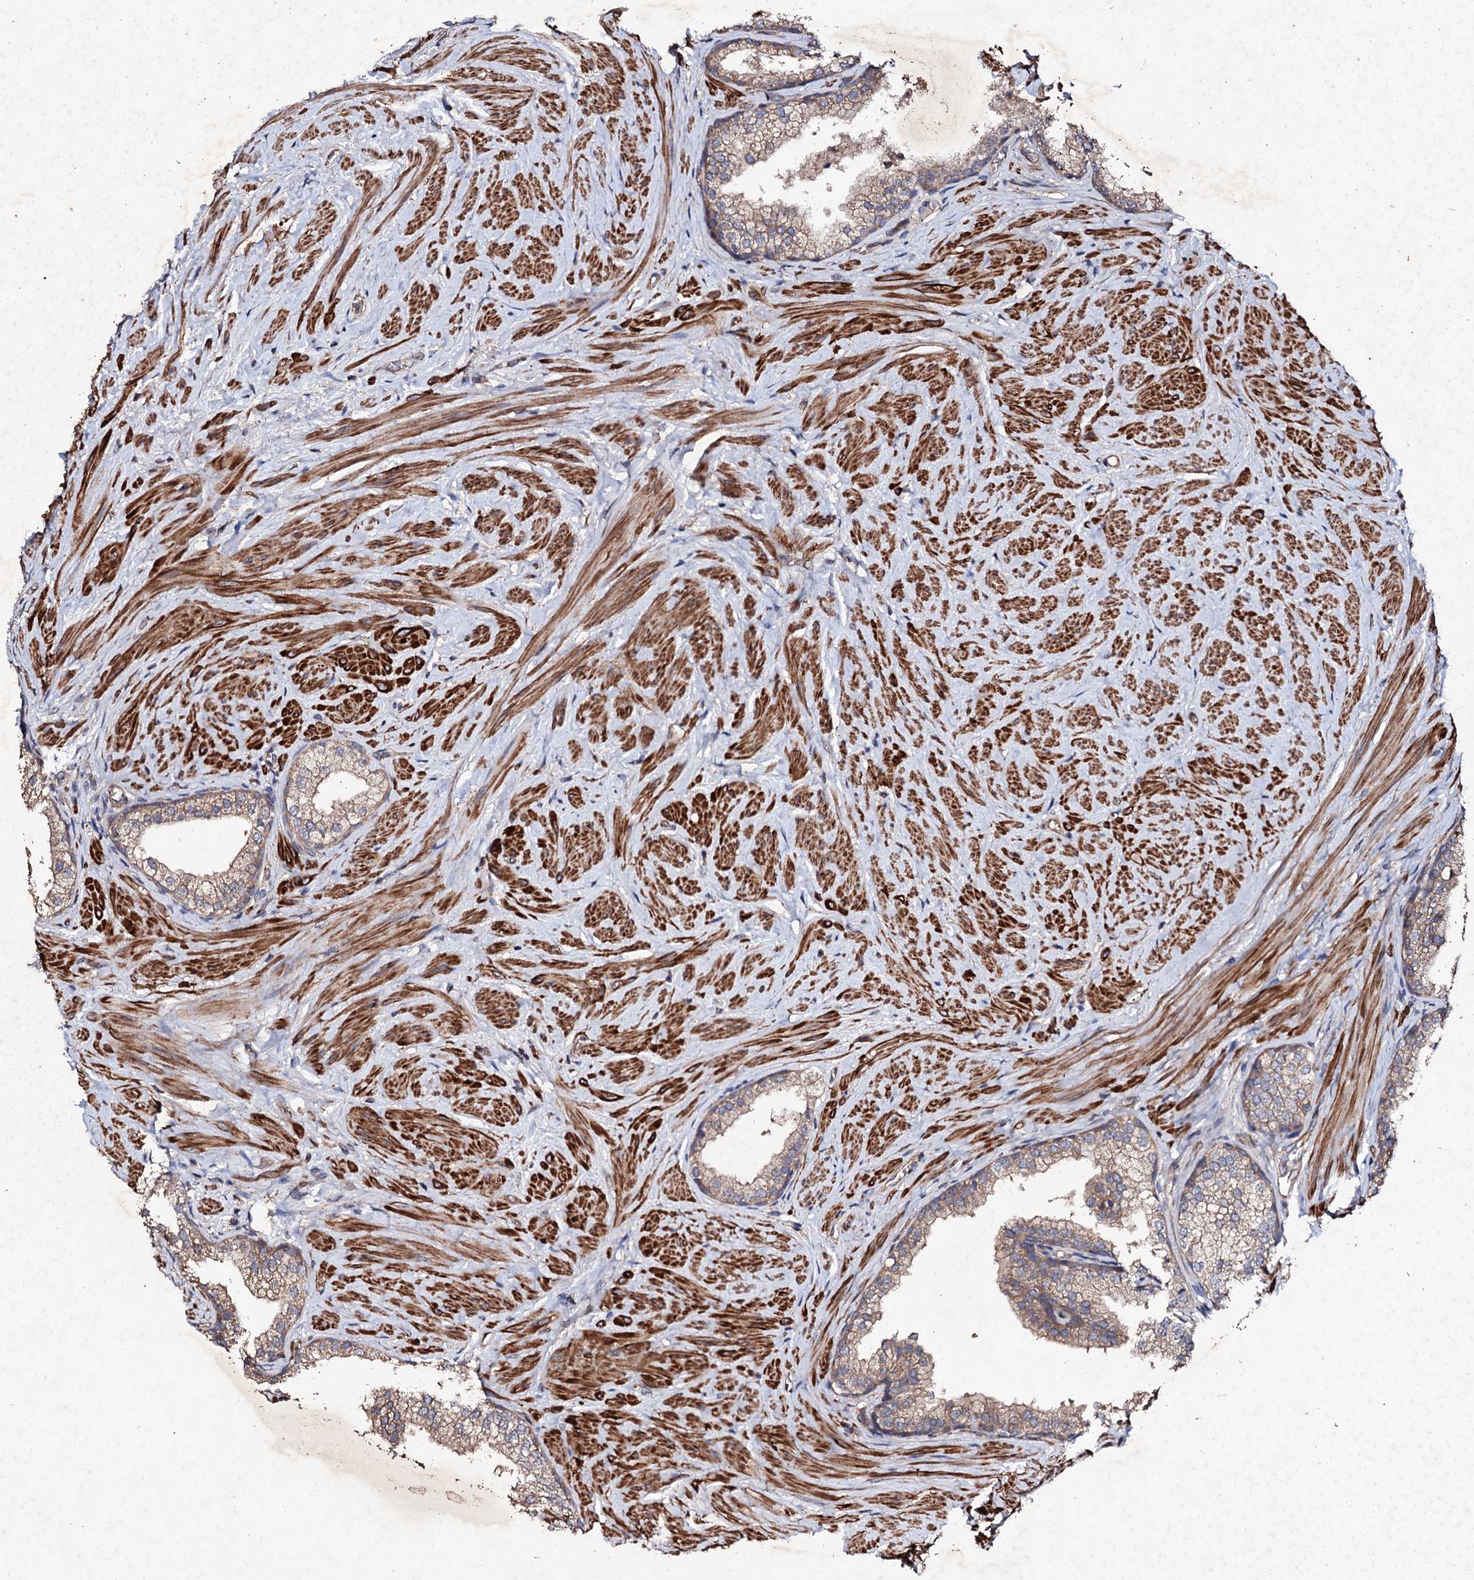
{"staining": {"intensity": "moderate", "quantity": ">75%", "location": "cytoplasmic/membranous"}, "tissue": "prostate", "cell_type": "Glandular cells", "image_type": "normal", "snomed": [{"axis": "morphology", "description": "Normal tissue, NOS"}, {"axis": "topography", "description": "Prostate"}], "caption": "Protein staining shows moderate cytoplasmic/membranous expression in approximately >75% of glandular cells in normal prostate.", "gene": "MOCOS", "patient": {"sex": "male", "age": 48}}